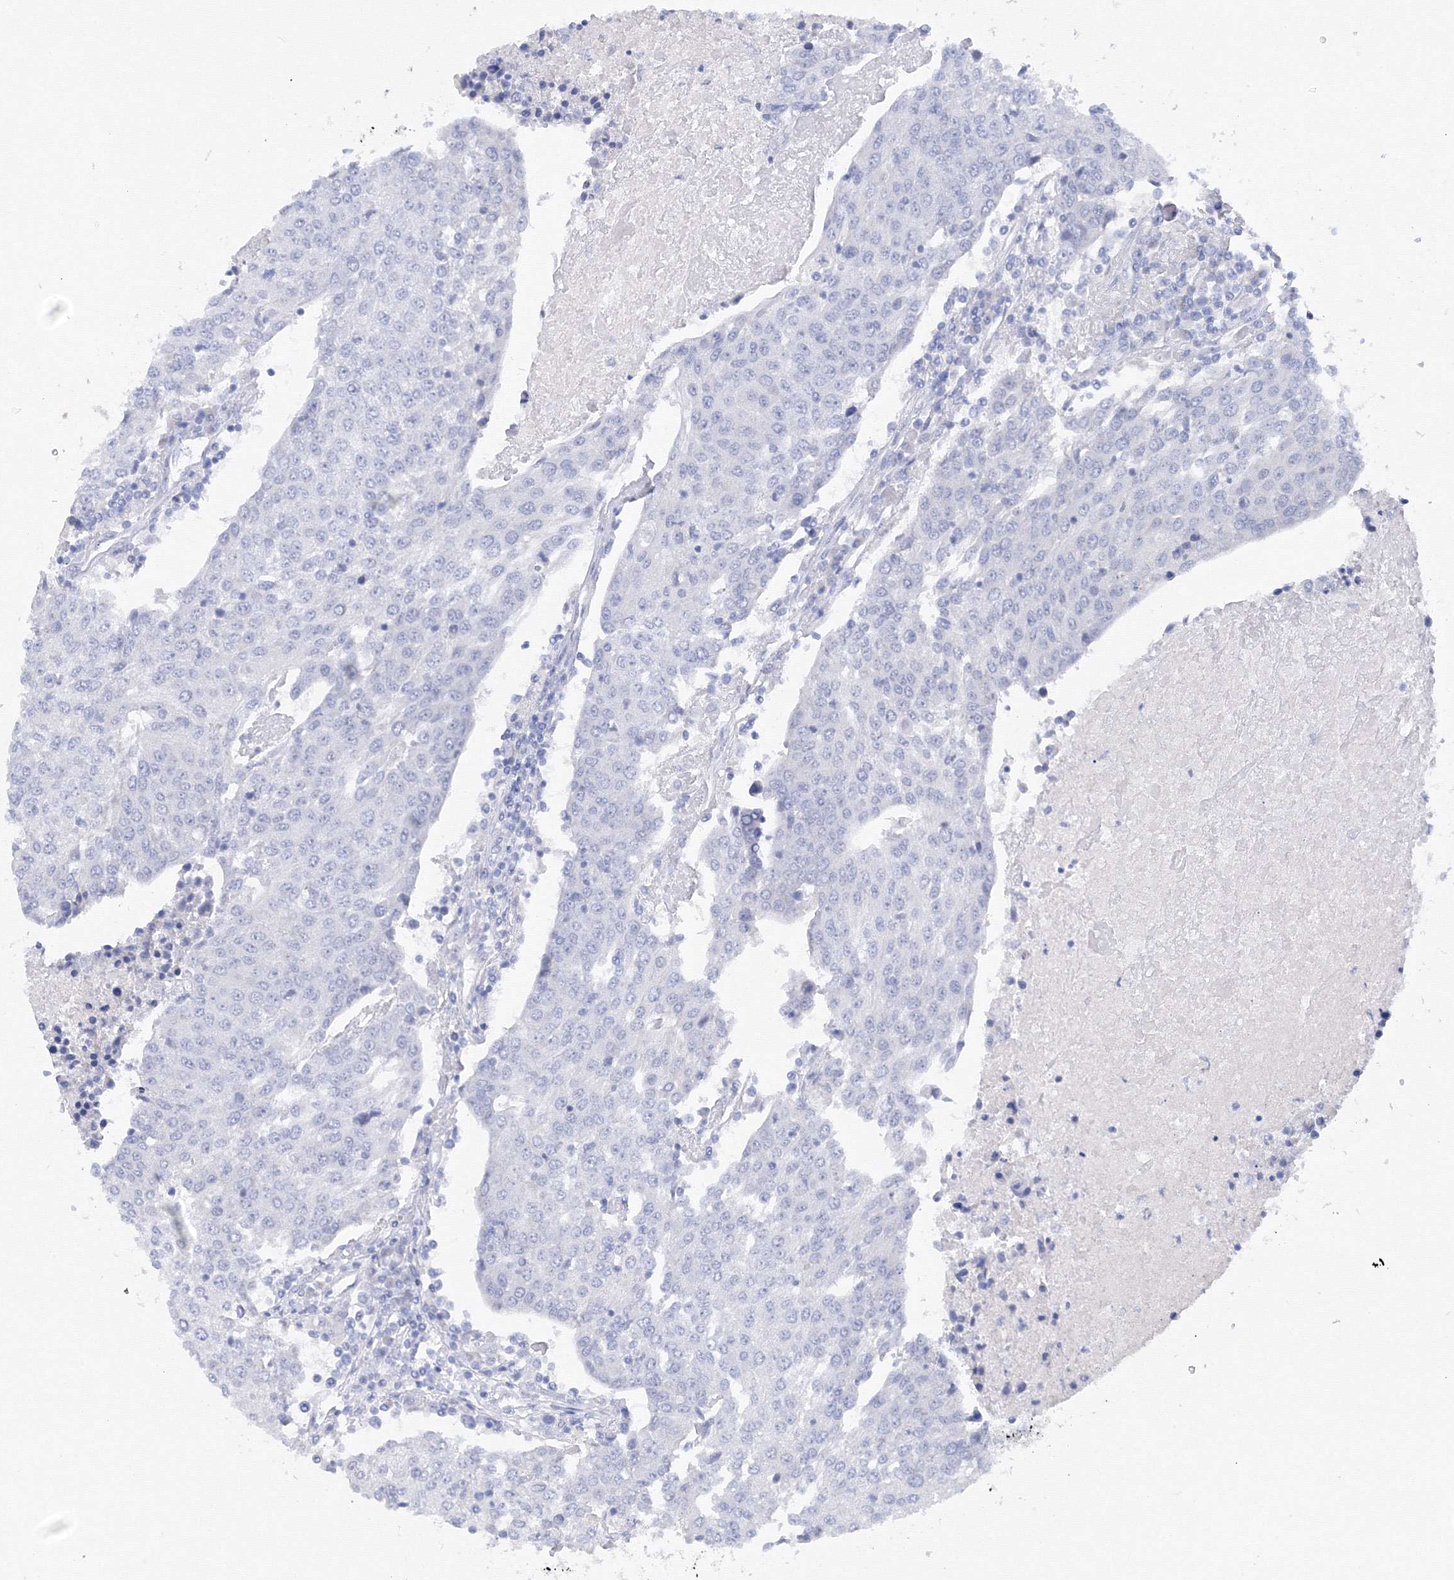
{"staining": {"intensity": "negative", "quantity": "none", "location": "none"}, "tissue": "urothelial cancer", "cell_type": "Tumor cells", "image_type": "cancer", "snomed": [{"axis": "morphology", "description": "Urothelial carcinoma, High grade"}, {"axis": "topography", "description": "Urinary bladder"}], "caption": "Tumor cells are negative for brown protein staining in high-grade urothelial carcinoma.", "gene": "TAMM41", "patient": {"sex": "female", "age": 85}}